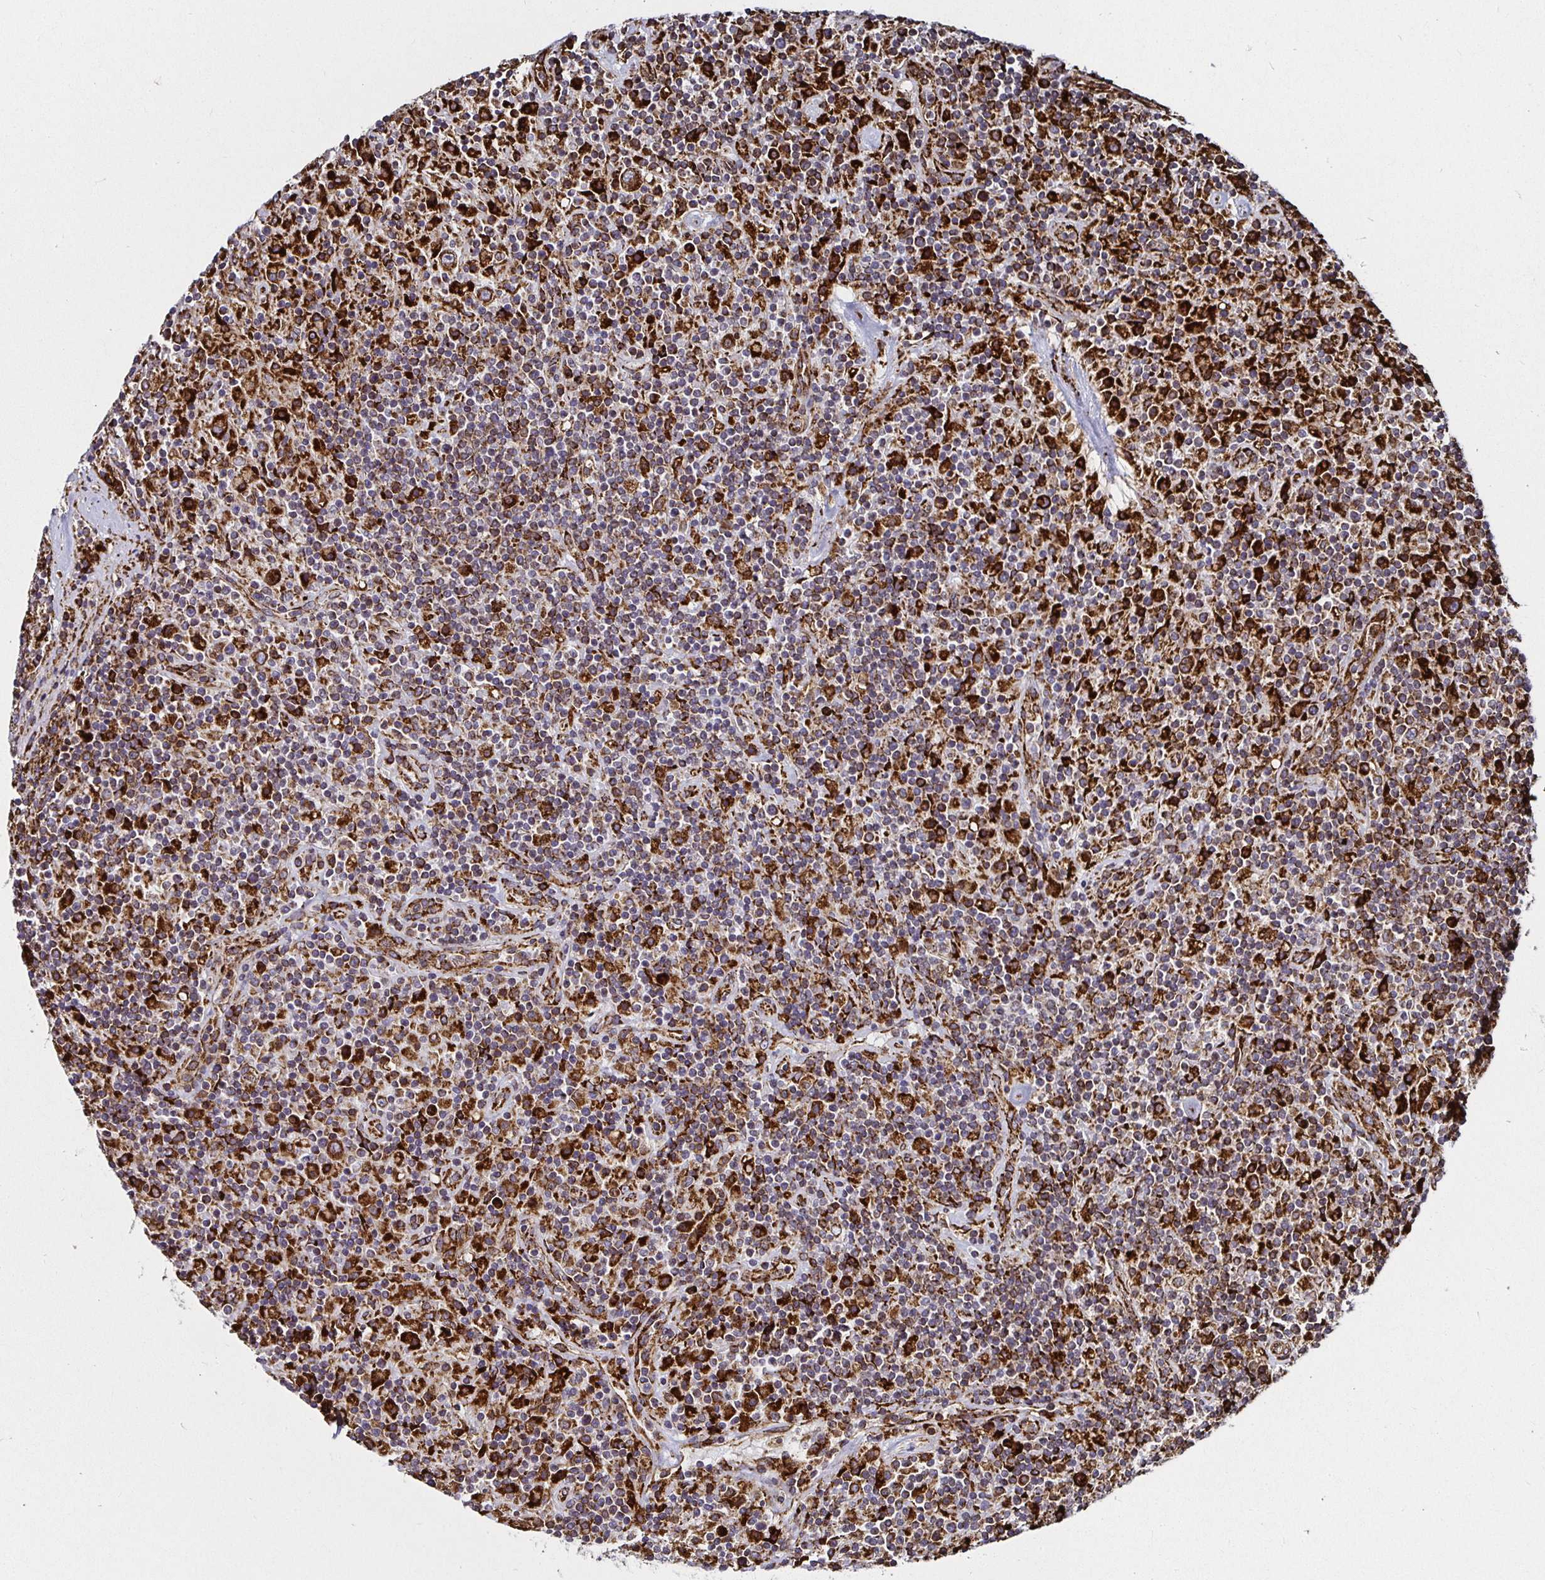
{"staining": {"intensity": "strong", "quantity": ">75%", "location": "cytoplasmic/membranous"}, "tissue": "lymphoma", "cell_type": "Tumor cells", "image_type": "cancer", "snomed": [{"axis": "morphology", "description": "Hodgkin's disease, NOS"}, {"axis": "topography", "description": "Lymph node"}], "caption": "A high amount of strong cytoplasmic/membranous positivity is seen in about >75% of tumor cells in lymphoma tissue. (DAB (3,3'-diaminobenzidine) = brown stain, brightfield microscopy at high magnification).", "gene": "SMYD3", "patient": {"sex": "male", "age": 70}}